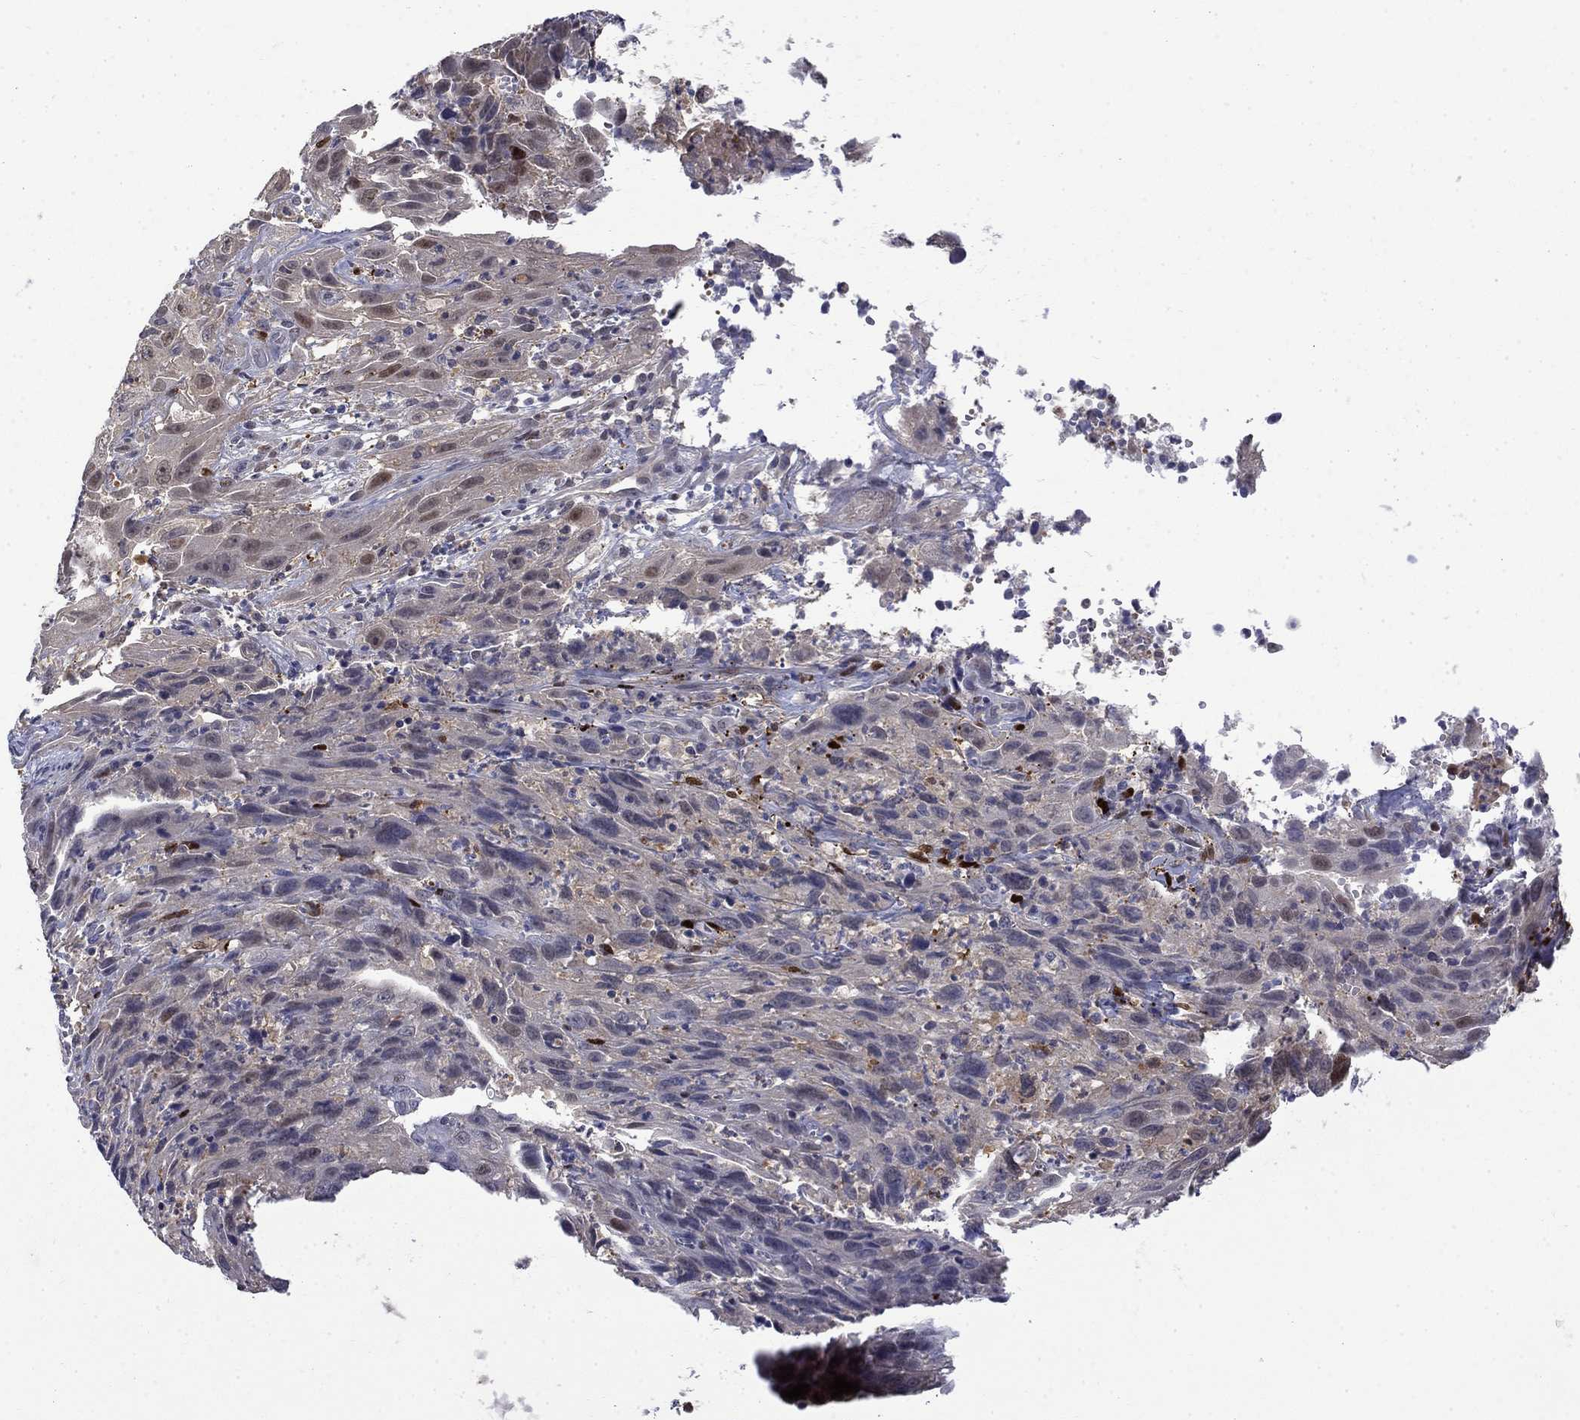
{"staining": {"intensity": "strong", "quantity": "<25%", "location": "cytoplasmic/membranous"}, "tissue": "cervical cancer", "cell_type": "Tumor cells", "image_type": "cancer", "snomed": [{"axis": "morphology", "description": "Squamous cell carcinoma, NOS"}, {"axis": "topography", "description": "Cervix"}], "caption": "Immunohistochemistry (IHC) image of neoplastic tissue: cervical squamous cell carcinoma stained using IHC demonstrates medium levels of strong protein expression localized specifically in the cytoplasmic/membranous of tumor cells, appearing as a cytoplasmic/membranous brown color.", "gene": "PCBP3", "patient": {"sex": "female", "age": 32}}